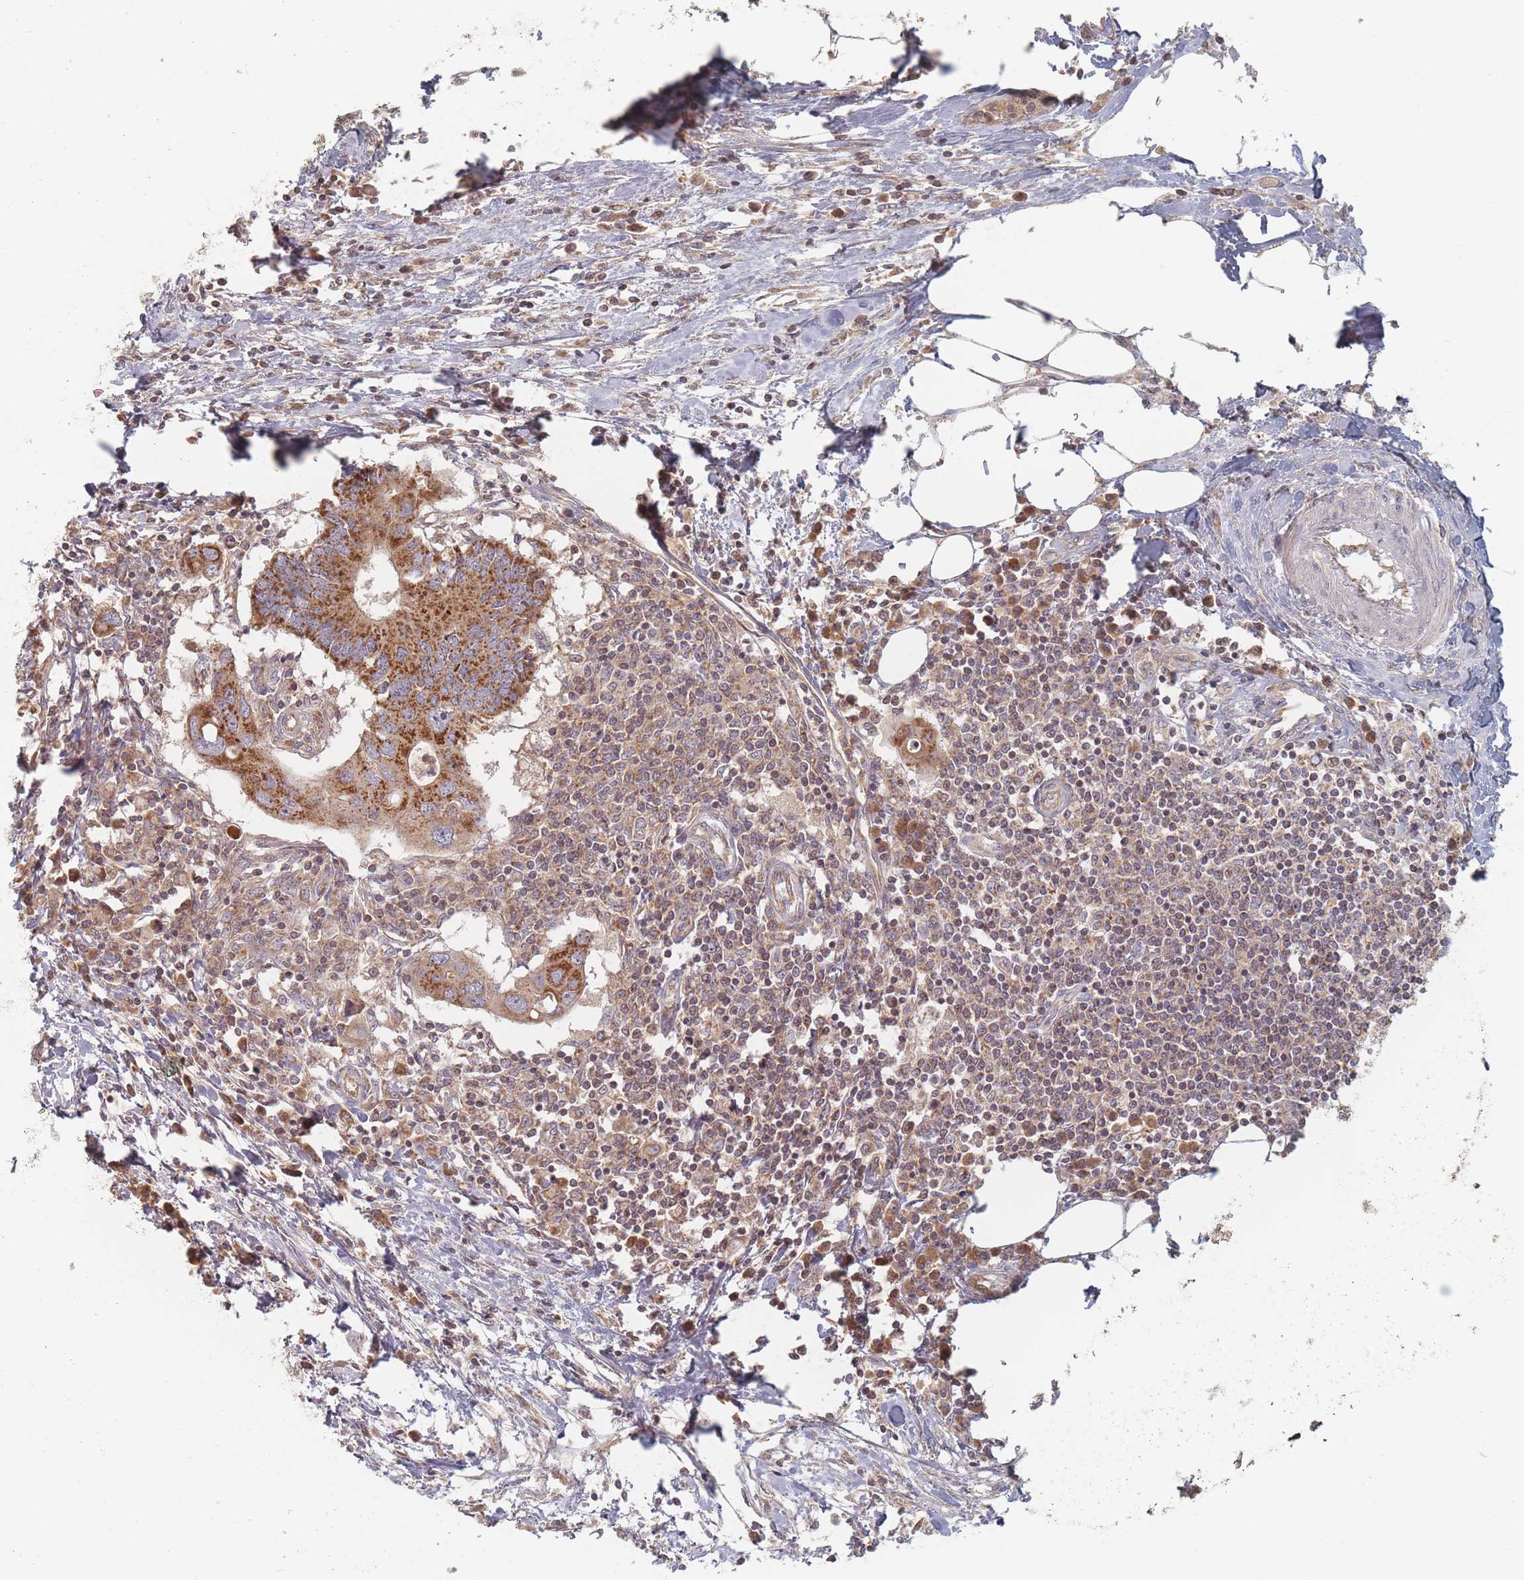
{"staining": {"intensity": "strong", "quantity": ">75%", "location": "cytoplasmic/membranous"}, "tissue": "colorectal cancer", "cell_type": "Tumor cells", "image_type": "cancer", "snomed": [{"axis": "morphology", "description": "Adenocarcinoma, NOS"}, {"axis": "topography", "description": "Colon"}], "caption": "Protein analysis of colorectal cancer tissue displays strong cytoplasmic/membranous staining in approximately >75% of tumor cells.", "gene": "OR2M4", "patient": {"sex": "male", "age": 71}}